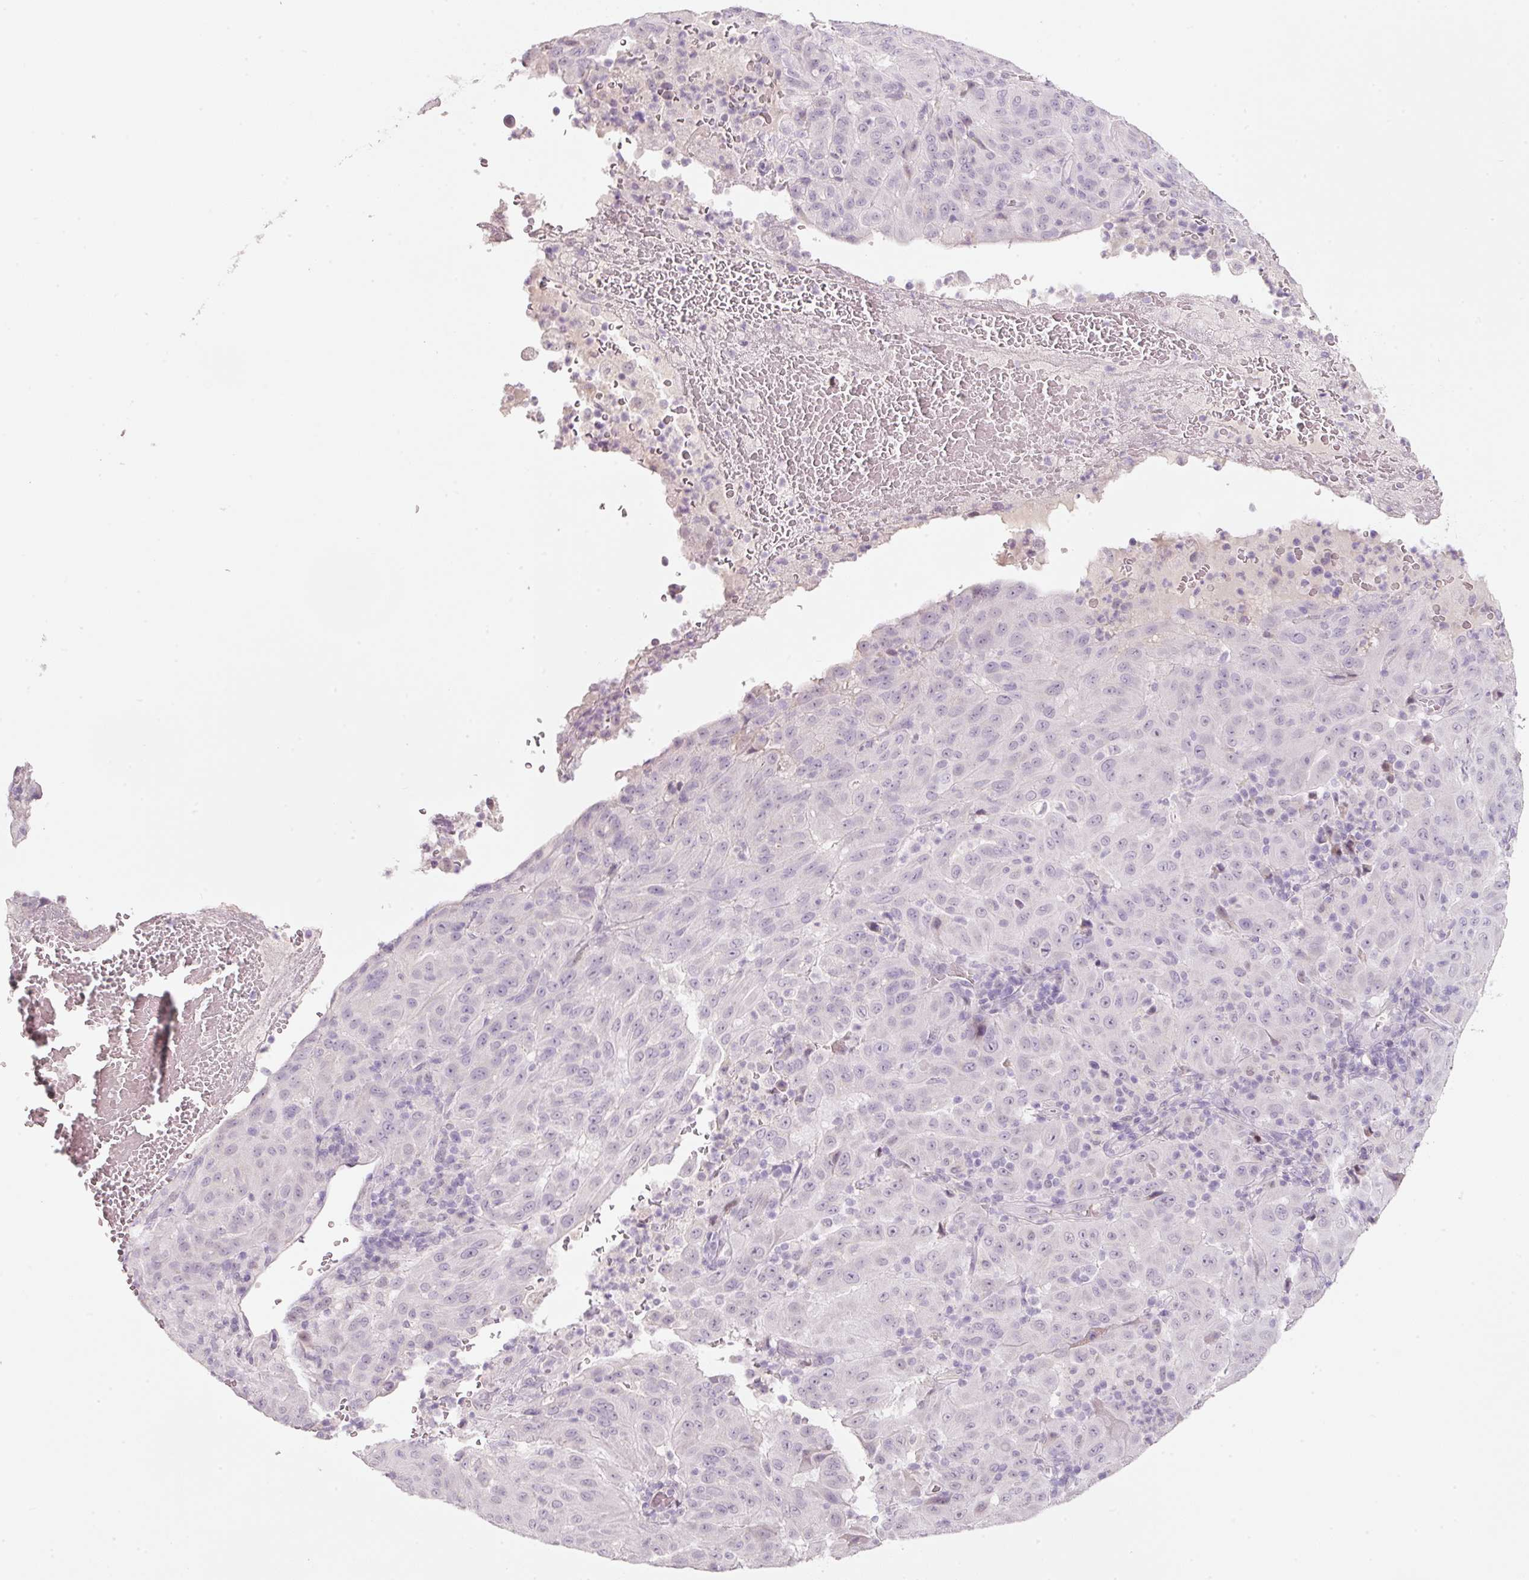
{"staining": {"intensity": "negative", "quantity": "none", "location": "none"}, "tissue": "pancreatic cancer", "cell_type": "Tumor cells", "image_type": "cancer", "snomed": [{"axis": "morphology", "description": "Adenocarcinoma, NOS"}, {"axis": "topography", "description": "Pancreas"}], "caption": "Protein analysis of pancreatic adenocarcinoma reveals no significant staining in tumor cells.", "gene": "ENSG00000206549", "patient": {"sex": "male", "age": 63}}